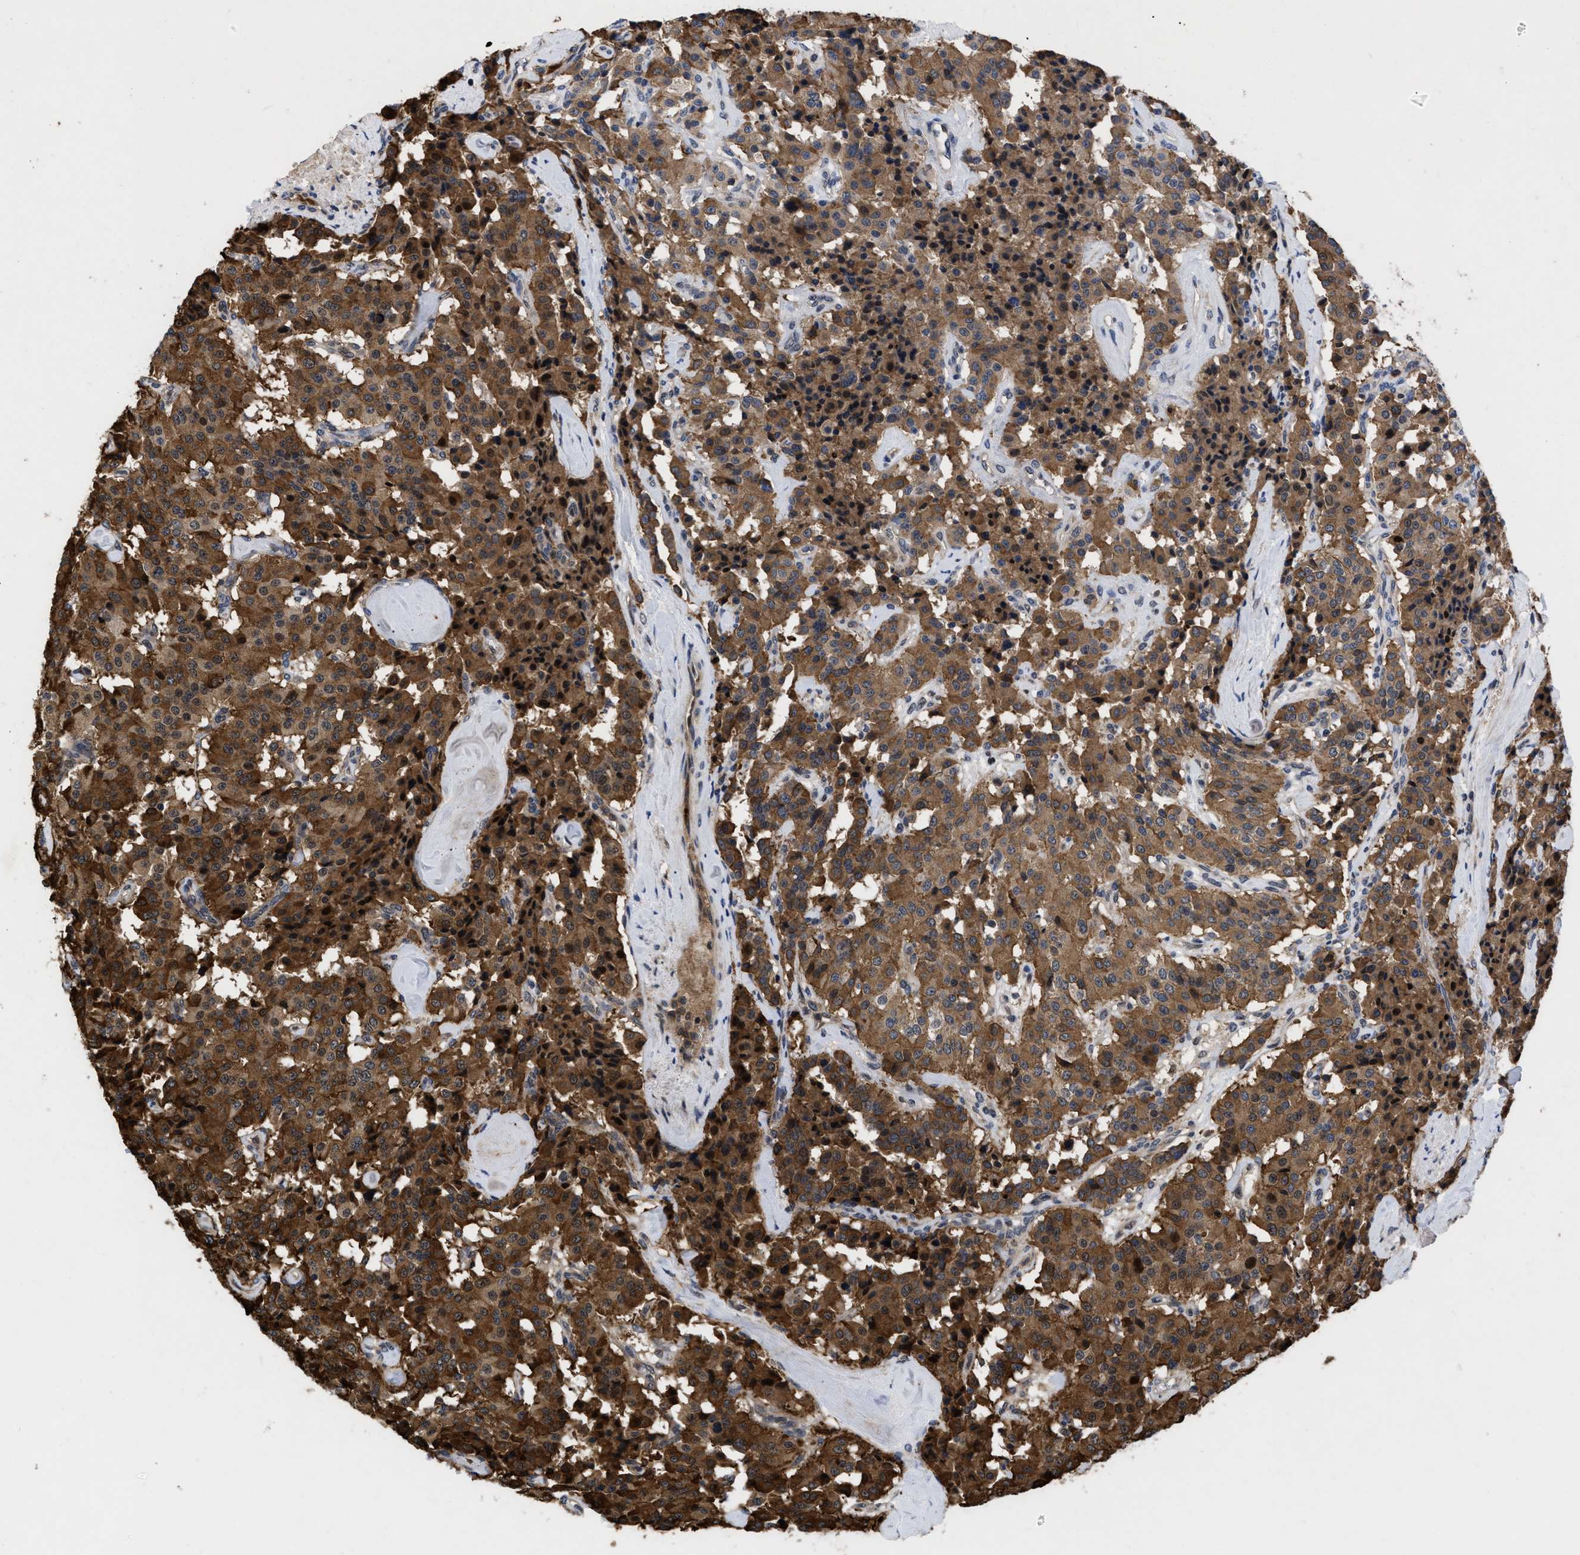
{"staining": {"intensity": "strong", "quantity": ">75%", "location": "cytoplasmic/membranous"}, "tissue": "carcinoid", "cell_type": "Tumor cells", "image_type": "cancer", "snomed": [{"axis": "morphology", "description": "Carcinoid, malignant, NOS"}, {"axis": "topography", "description": "Lung"}], "caption": "Immunohistochemistry staining of carcinoid, which shows high levels of strong cytoplasmic/membranous expression in about >75% of tumor cells indicating strong cytoplasmic/membranous protein expression. The staining was performed using DAB (brown) for protein detection and nuclei were counterstained in hematoxylin (blue).", "gene": "FAM200A", "patient": {"sex": "male", "age": 30}}